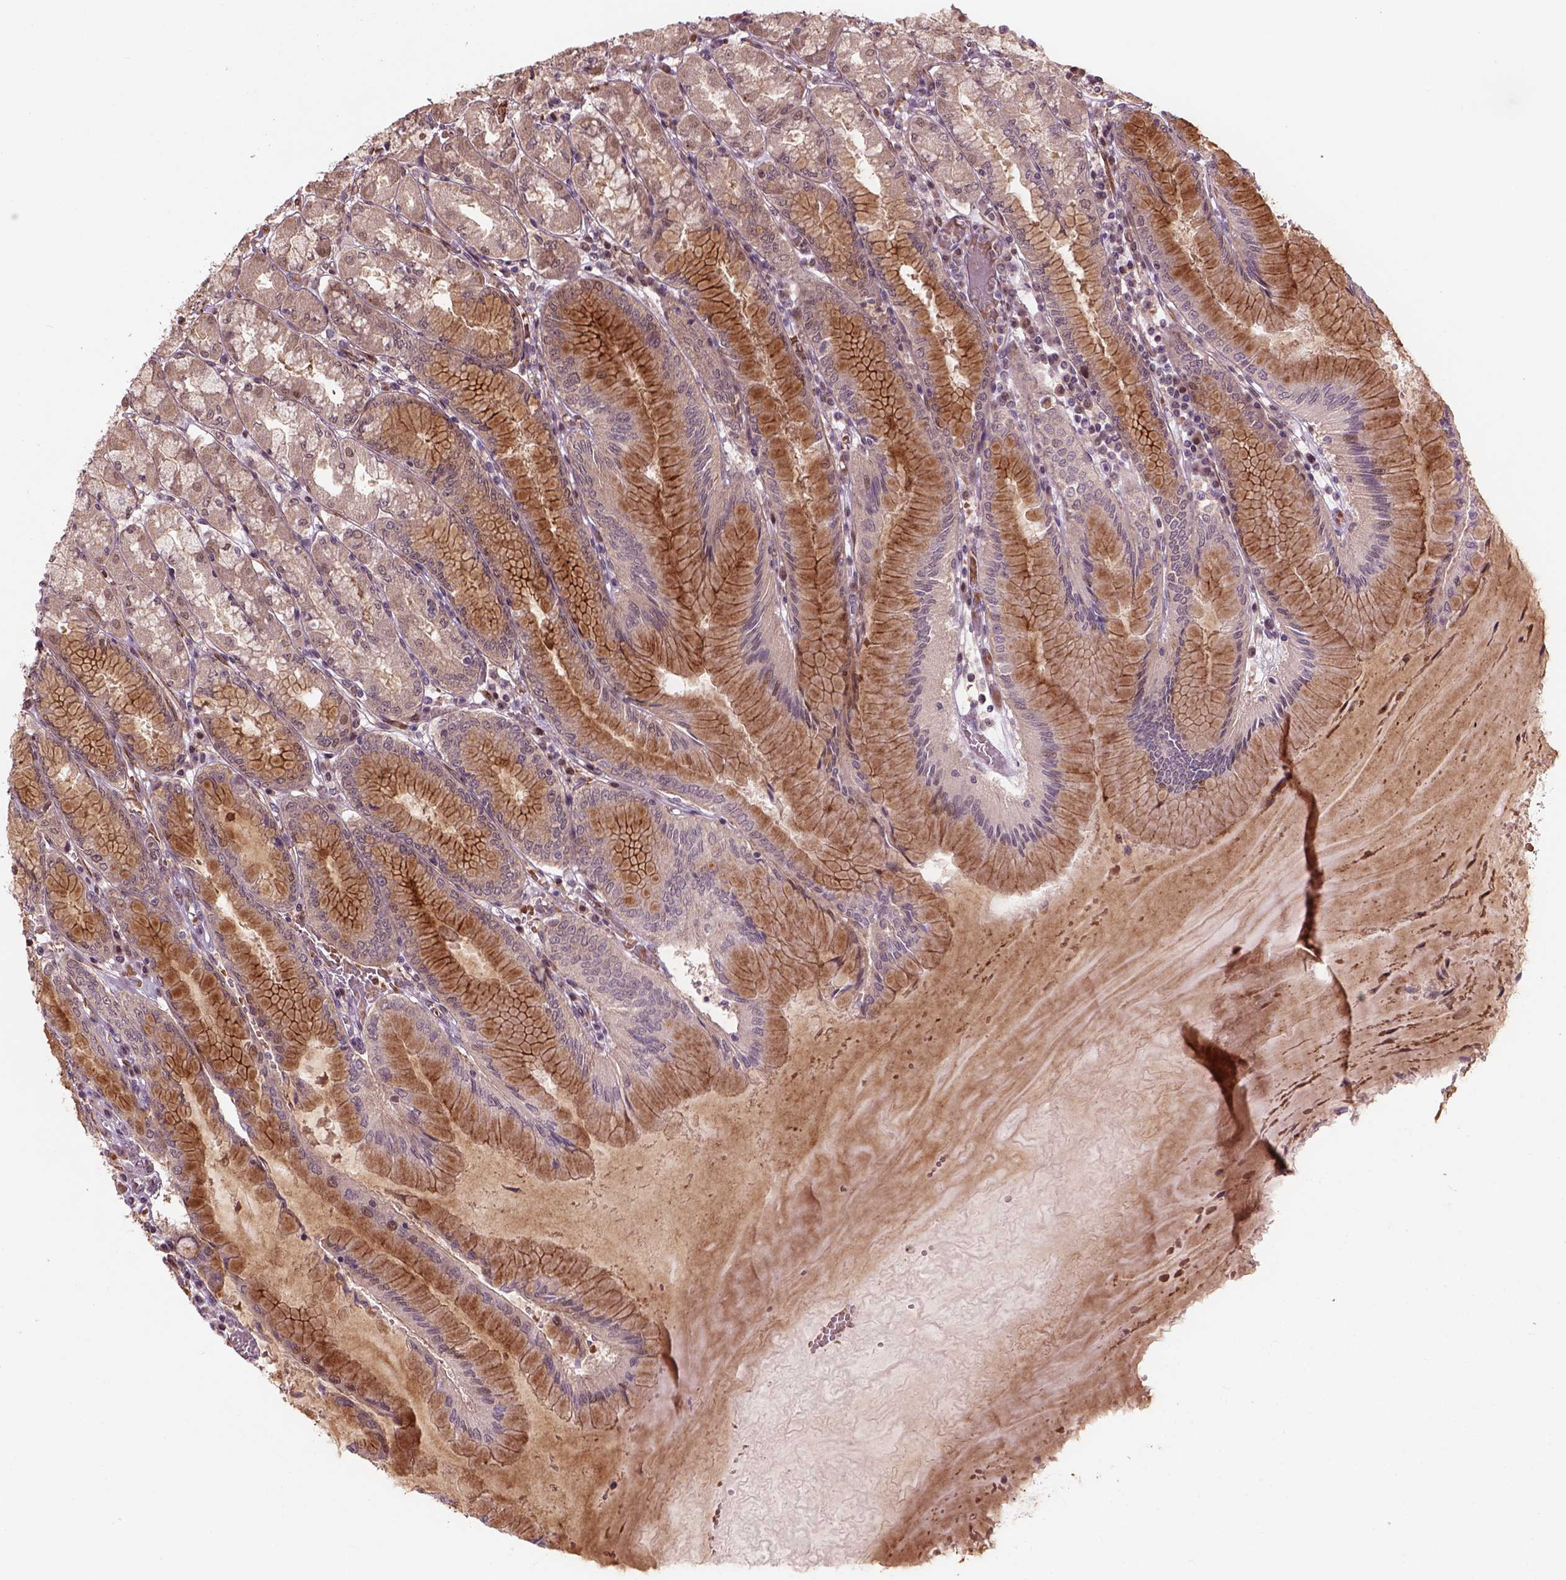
{"staining": {"intensity": "moderate", "quantity": "25%-75%", "location": "cytoplasmic/membranous,nuclear"}, "tissue": "stomach", "cell_type": "Glandular cells", "image_type": "normal", "snomed": [{"axis": "morphology", "description": "Normal tissue, NOS"}, {"axis": "topography", "description": "Stomach, upper"}], "caption": "The image shows immunohistochemical staining of benign stomach. There is moderate cytoplasmic/membranous,nuclear expression is present in about 25%-75% of glandular cells. The staining is performed using DAB (3,3'-diaminobenzidine) brown chromogen to label protein expression. The nuclei are counter-stained blue using hematoxylin.", "gene": "PSMD11", "patient": {"sex": "male", "age": 69}}